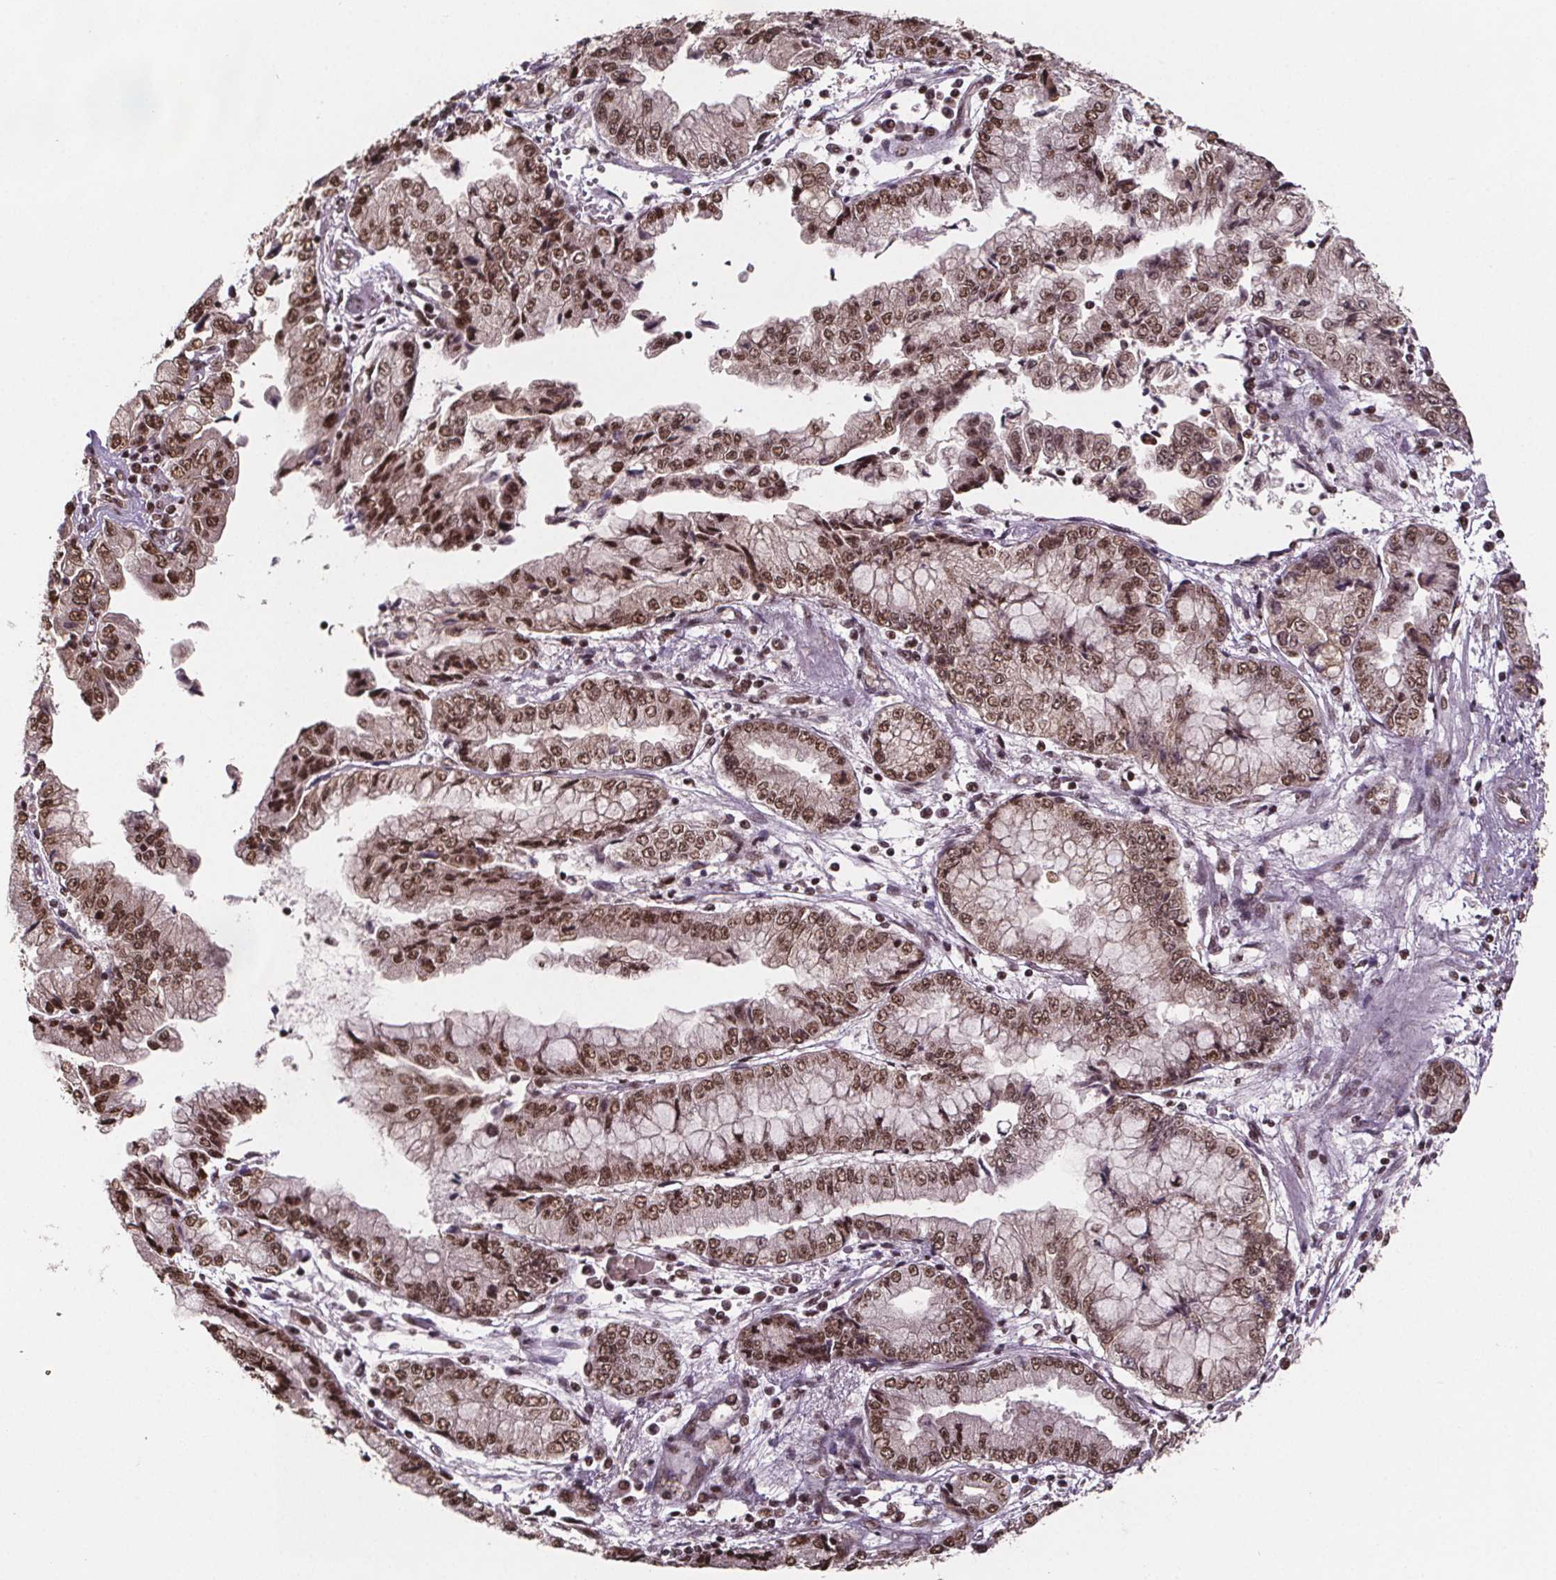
{"staining": {"intensity": "moderate", "quantity": ">75%", "location": "nuclear"}, "tissue": "stomach cancer", "cell_type": "Tumor cells", "image_type": "cancer", "snomed": [{"axis": "morphology", "description": "Adenocarcinoma, NOS"}, {"axis": "topography", "description": "Stomach, upper"}], "caption": "Stomach cancer (adenocarcinoma) stained with DAB (3,3'-diaminobenzidine) immunohistochemistry reveals medium levels of moderate nuclear staining in approximately >75% of tumor cells. Using DAB (3,3'-diaminobenzidine) (brown) and hematoxylin (blue) stains, captured at high magnification using brightfield microscopy.", "gene": "JARID2", "patient": {"sex": "female", "age": 74}}